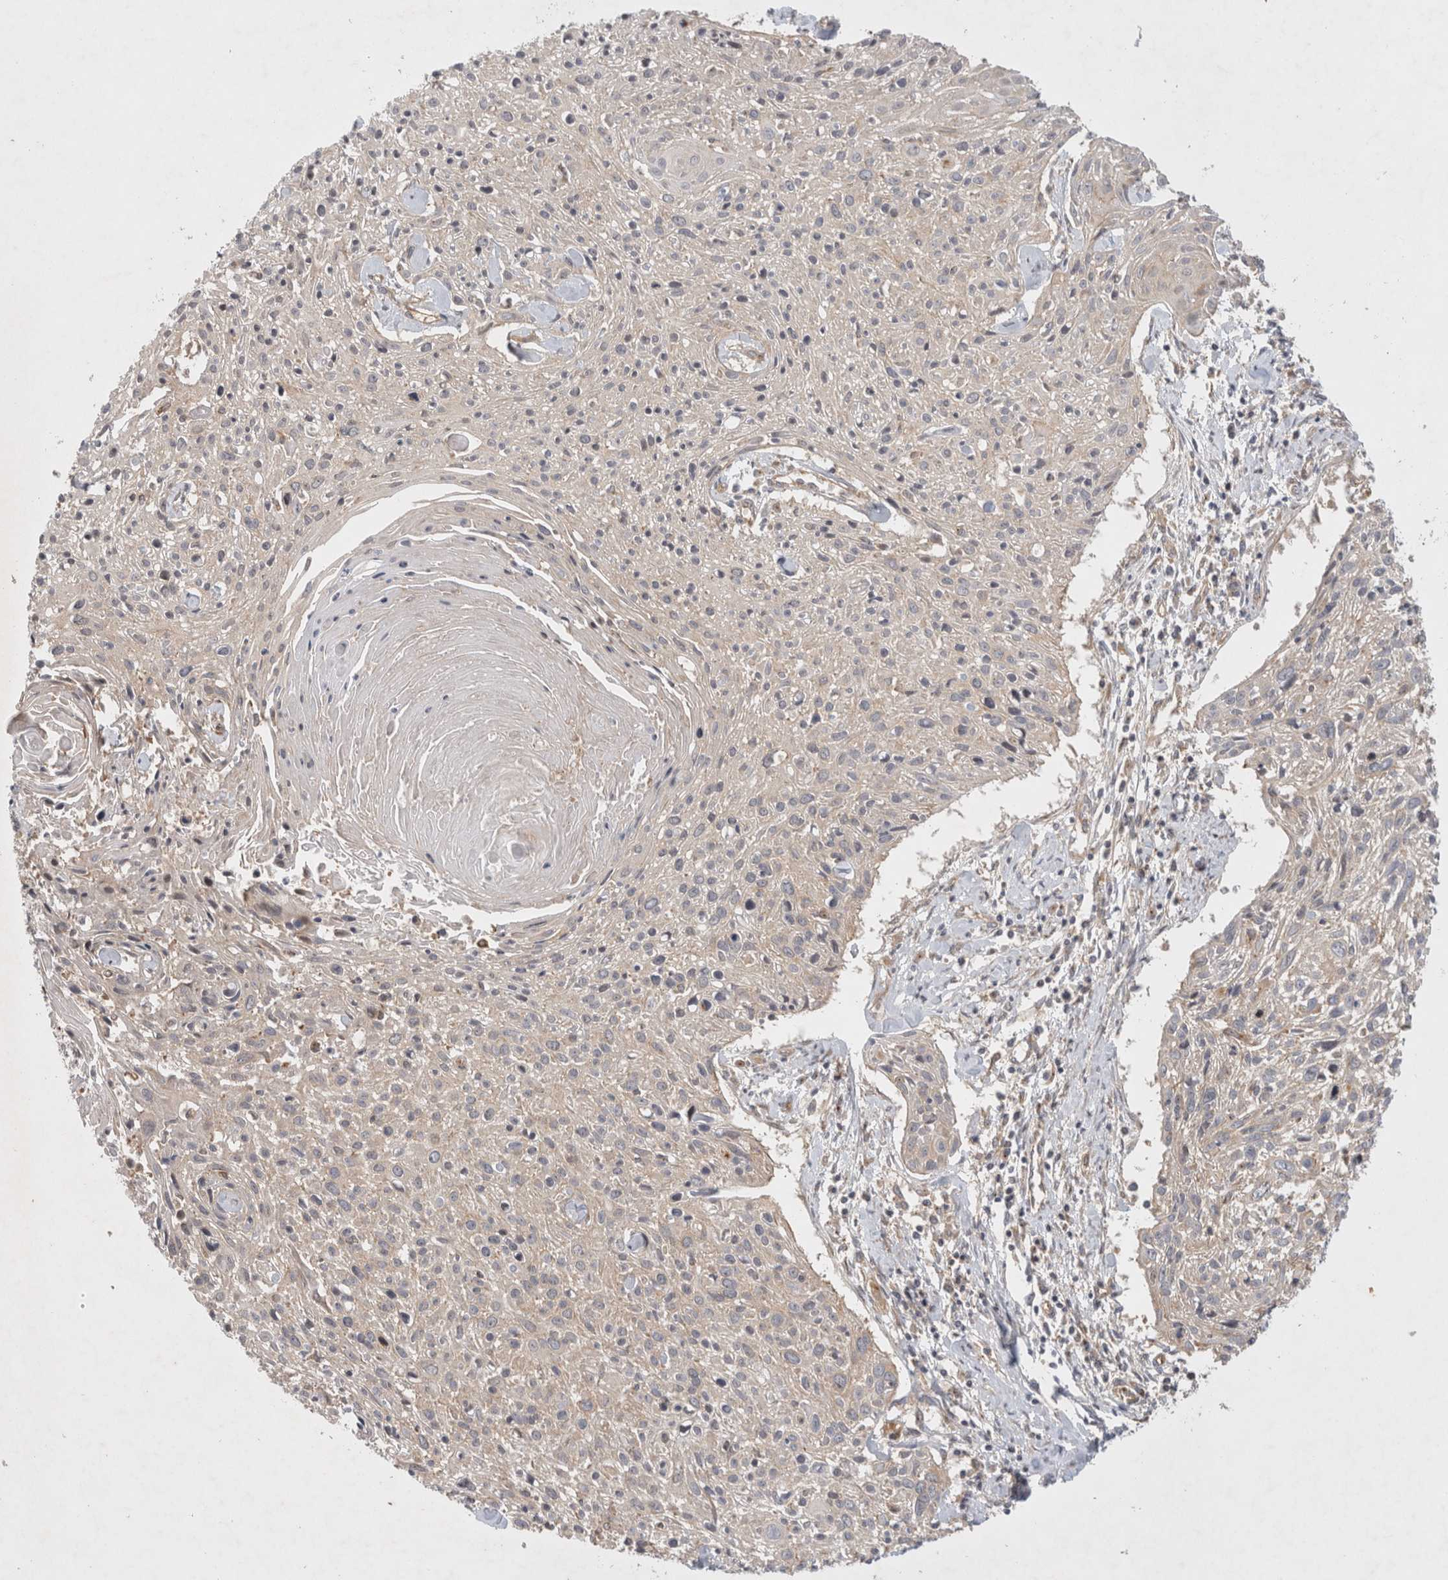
{"staining": {"intensity": "negative", "quantity": "none", "location": "none"}, "tissue": "cervical cancer", "cell_type": "Tumor cells", "image_type": "cancer", "snomed": [{"axis": "morphology", "description": "Squamous cell carcinoma, NOS"}, {"axis": "topography", "description": "Cervix"}], "caption": "Human cervical squamous cell carcinoma stained for a protein using immunohistochemistry (IHC) reveals no positivity in tumor cells.", "gene": "GPR150", "patient": {"sex": "female", "age": 51}}